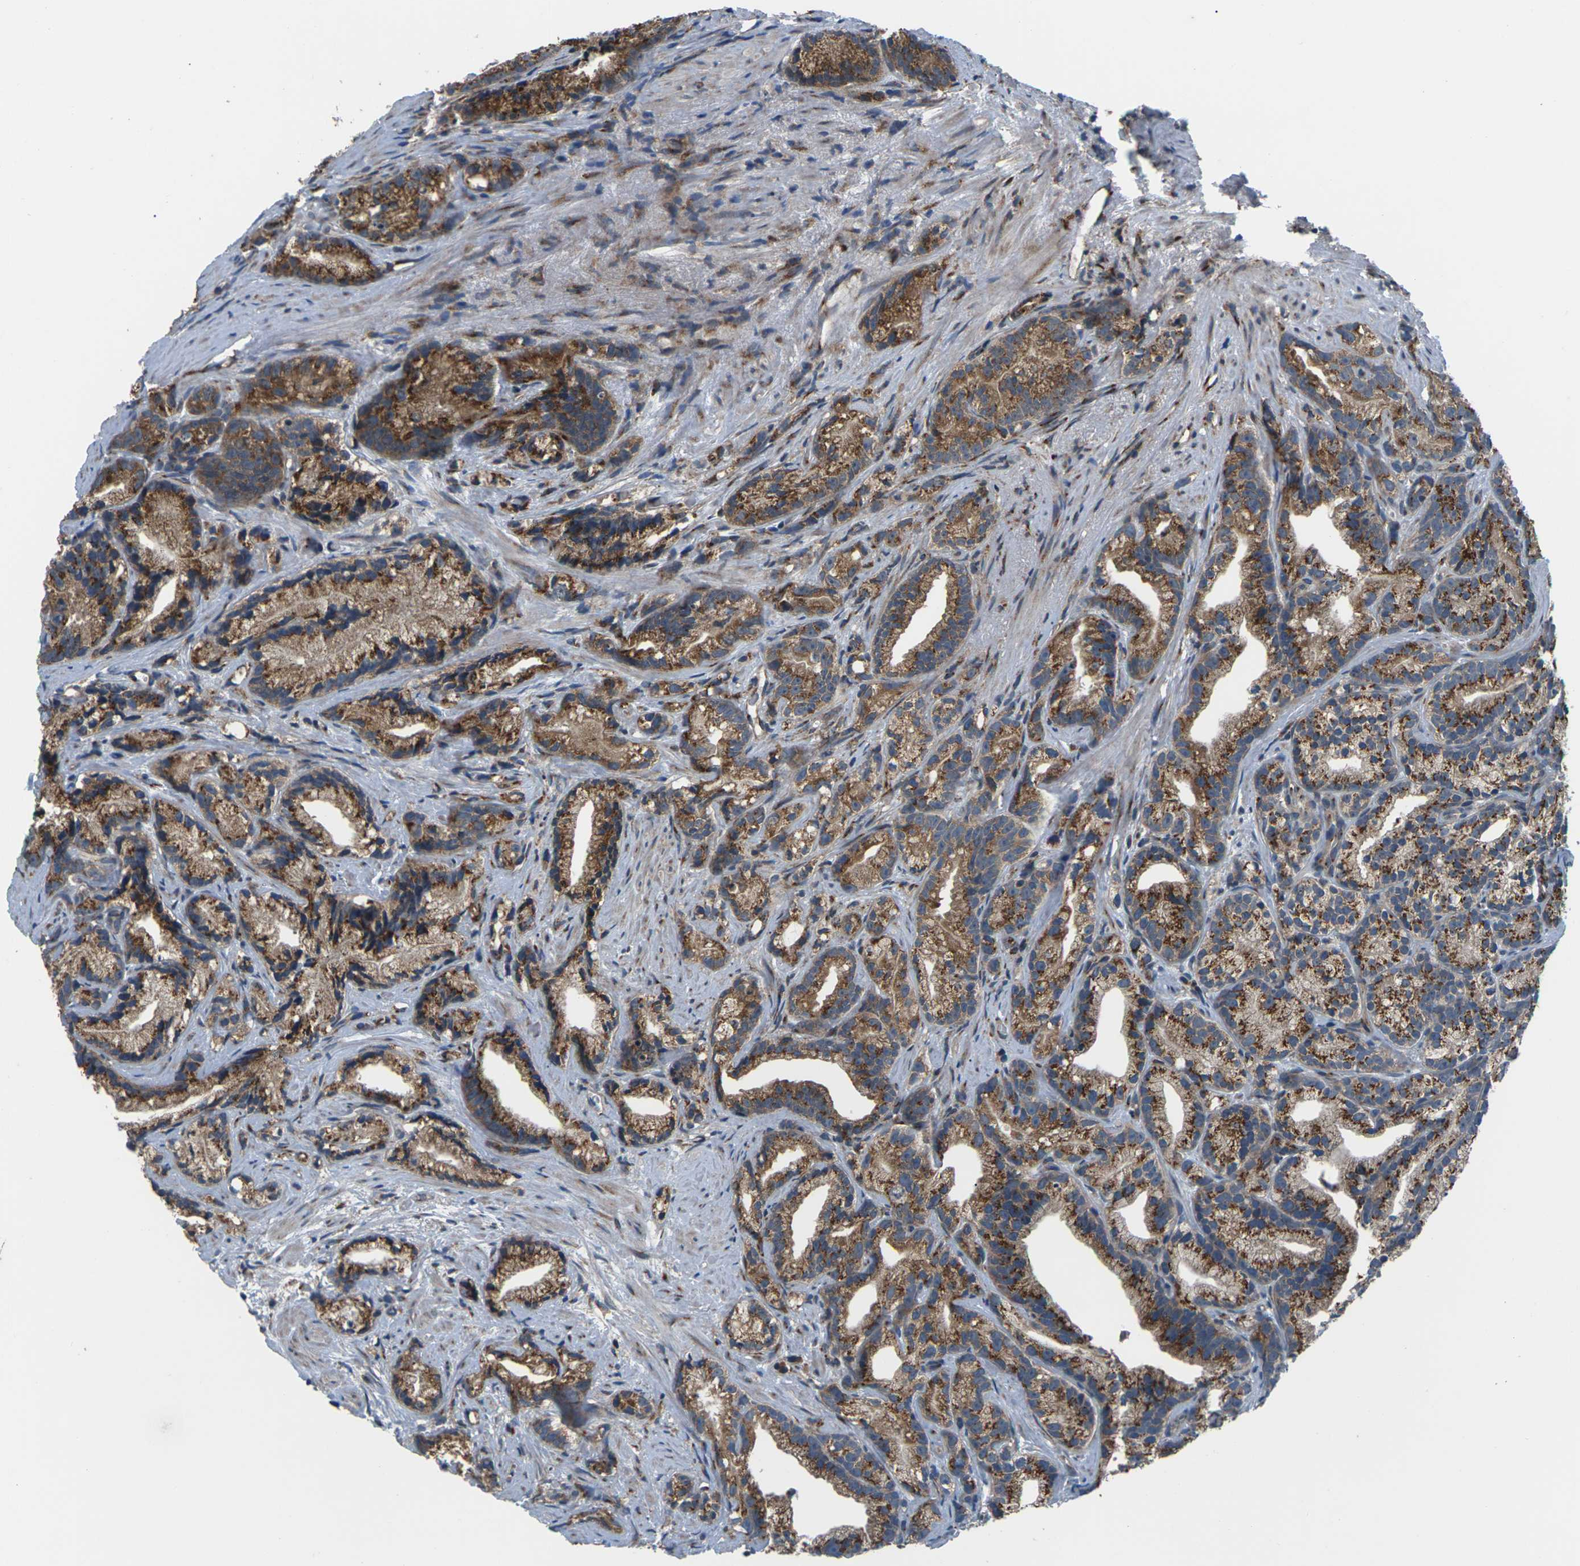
{"staining": {"intensity": "moderate", "quantity": ">75%", "location": "cytoplasmic/membranous"}, "tissue": "prostate cancer", "cell_type": "Tumor cells", "image_type": "cancer", "snomed": [{"axis": "morphology", "description": "Adenocarcinoma, Low grade"}, {"axis": "topography", "description": "Prostate"}], "caption": "Tumor cells display moderate cytoplasmic/membranous positivity in approximately >75% of cells in prostate cancer (low-grade adenocarcinoma). Ihc stains the protein in brown and the nuclei are stained blue.", "gene": "GABRP", "patient": {"sex": "male", "age": 89}}